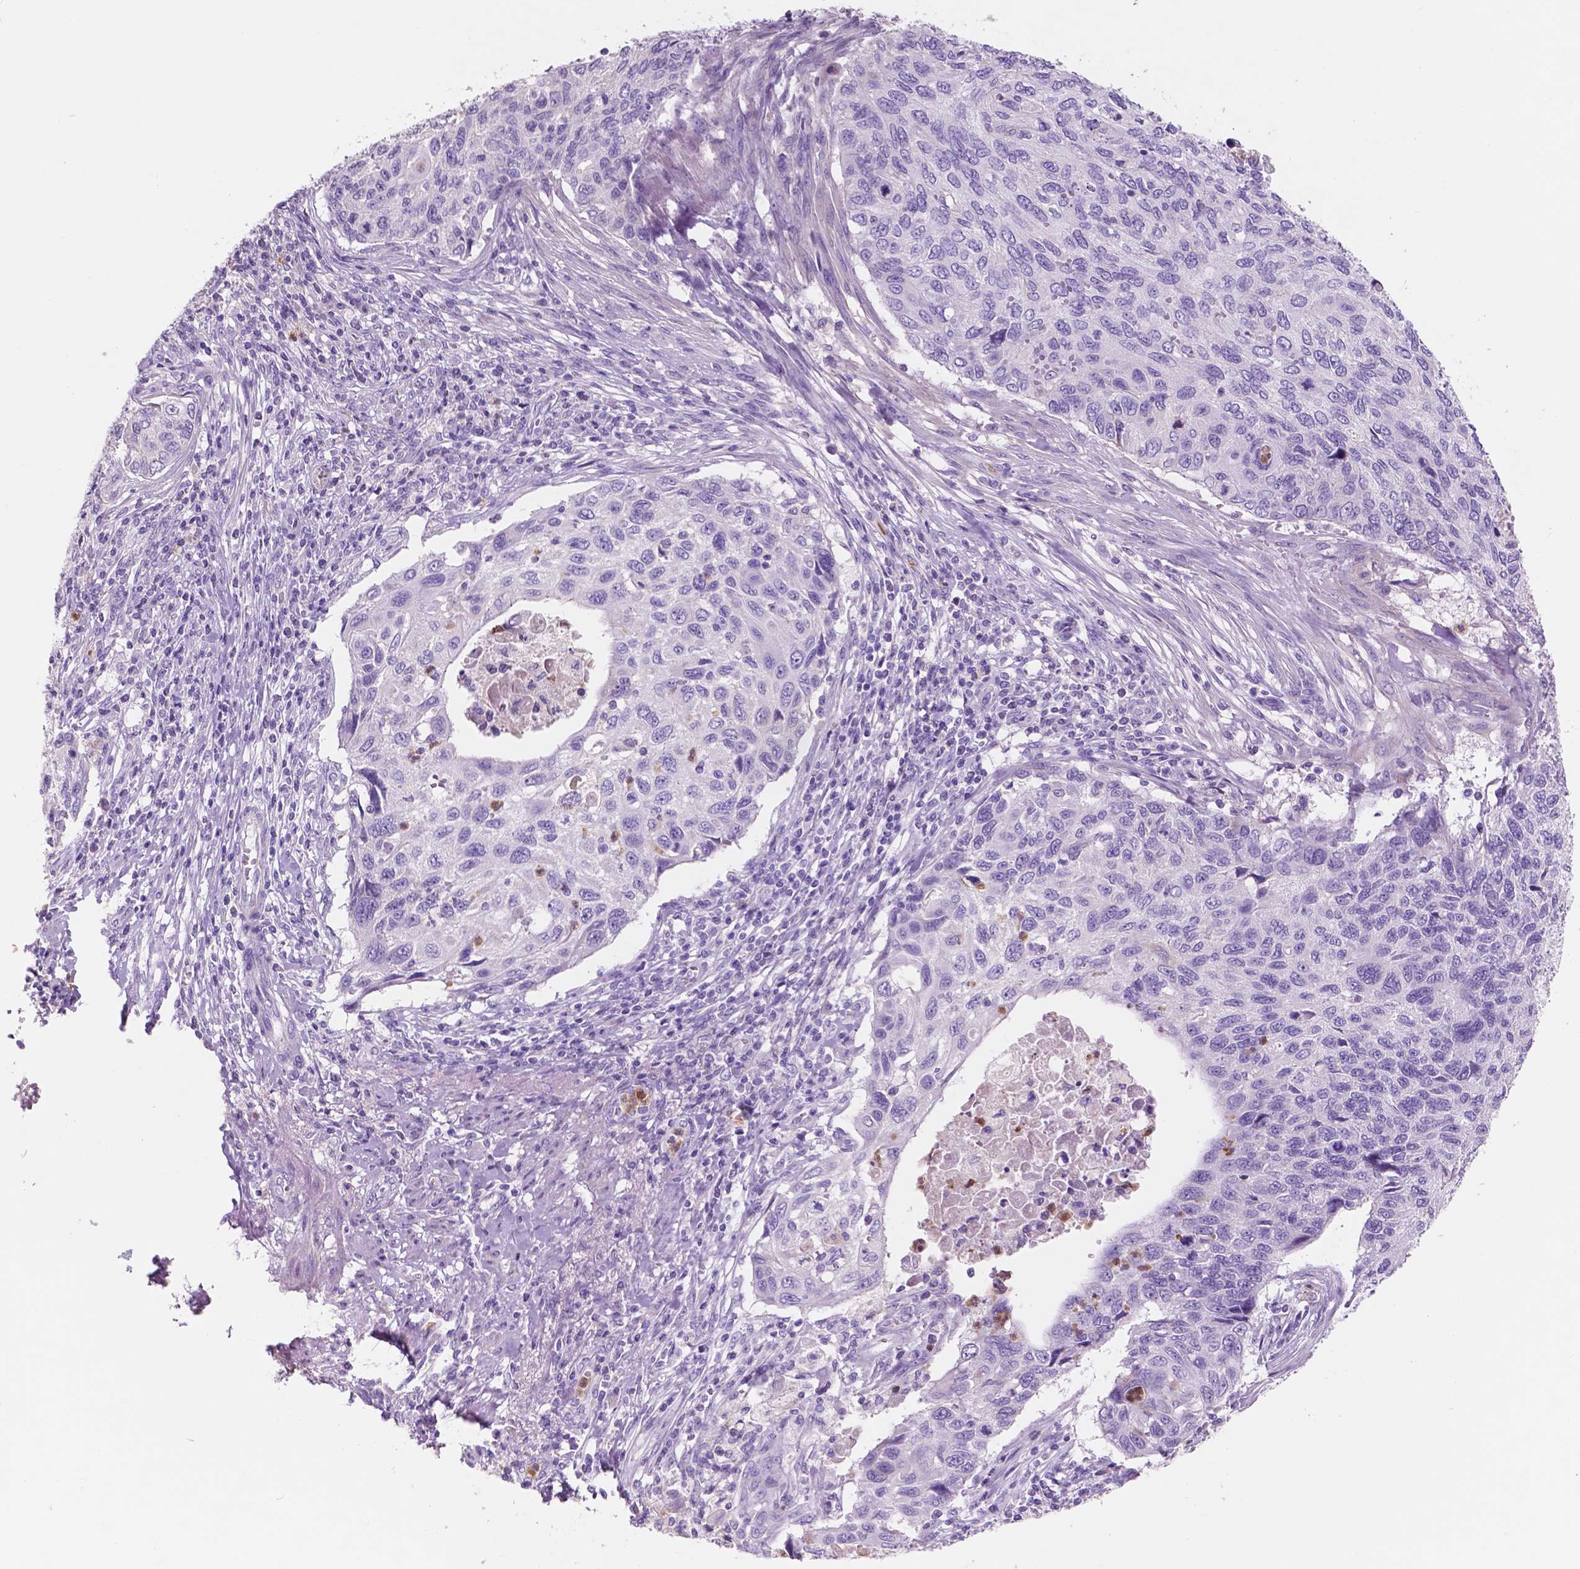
{"staining": {"intensity": "negative", "quantity": "none", "location": "none"}, "tissue": "cervical cancer", "cell_type": "Tumor cells", "image_type": "cancer", "snomed": [{"axis": "morphology", "description": "Squamous cell carcinoma, NOS"}, {"axis": "topography", "description": "Cervix"}], "caption": "DAB (3,3'-diaminobenzidine) immunohistochemical staining of cervical squamous cell carcinoma exhibits no significant positivity in tumor cells. Nuclei are stained in blue.", "gene": "CUZD1", "patient": {"sex": "female", "age": 70}}